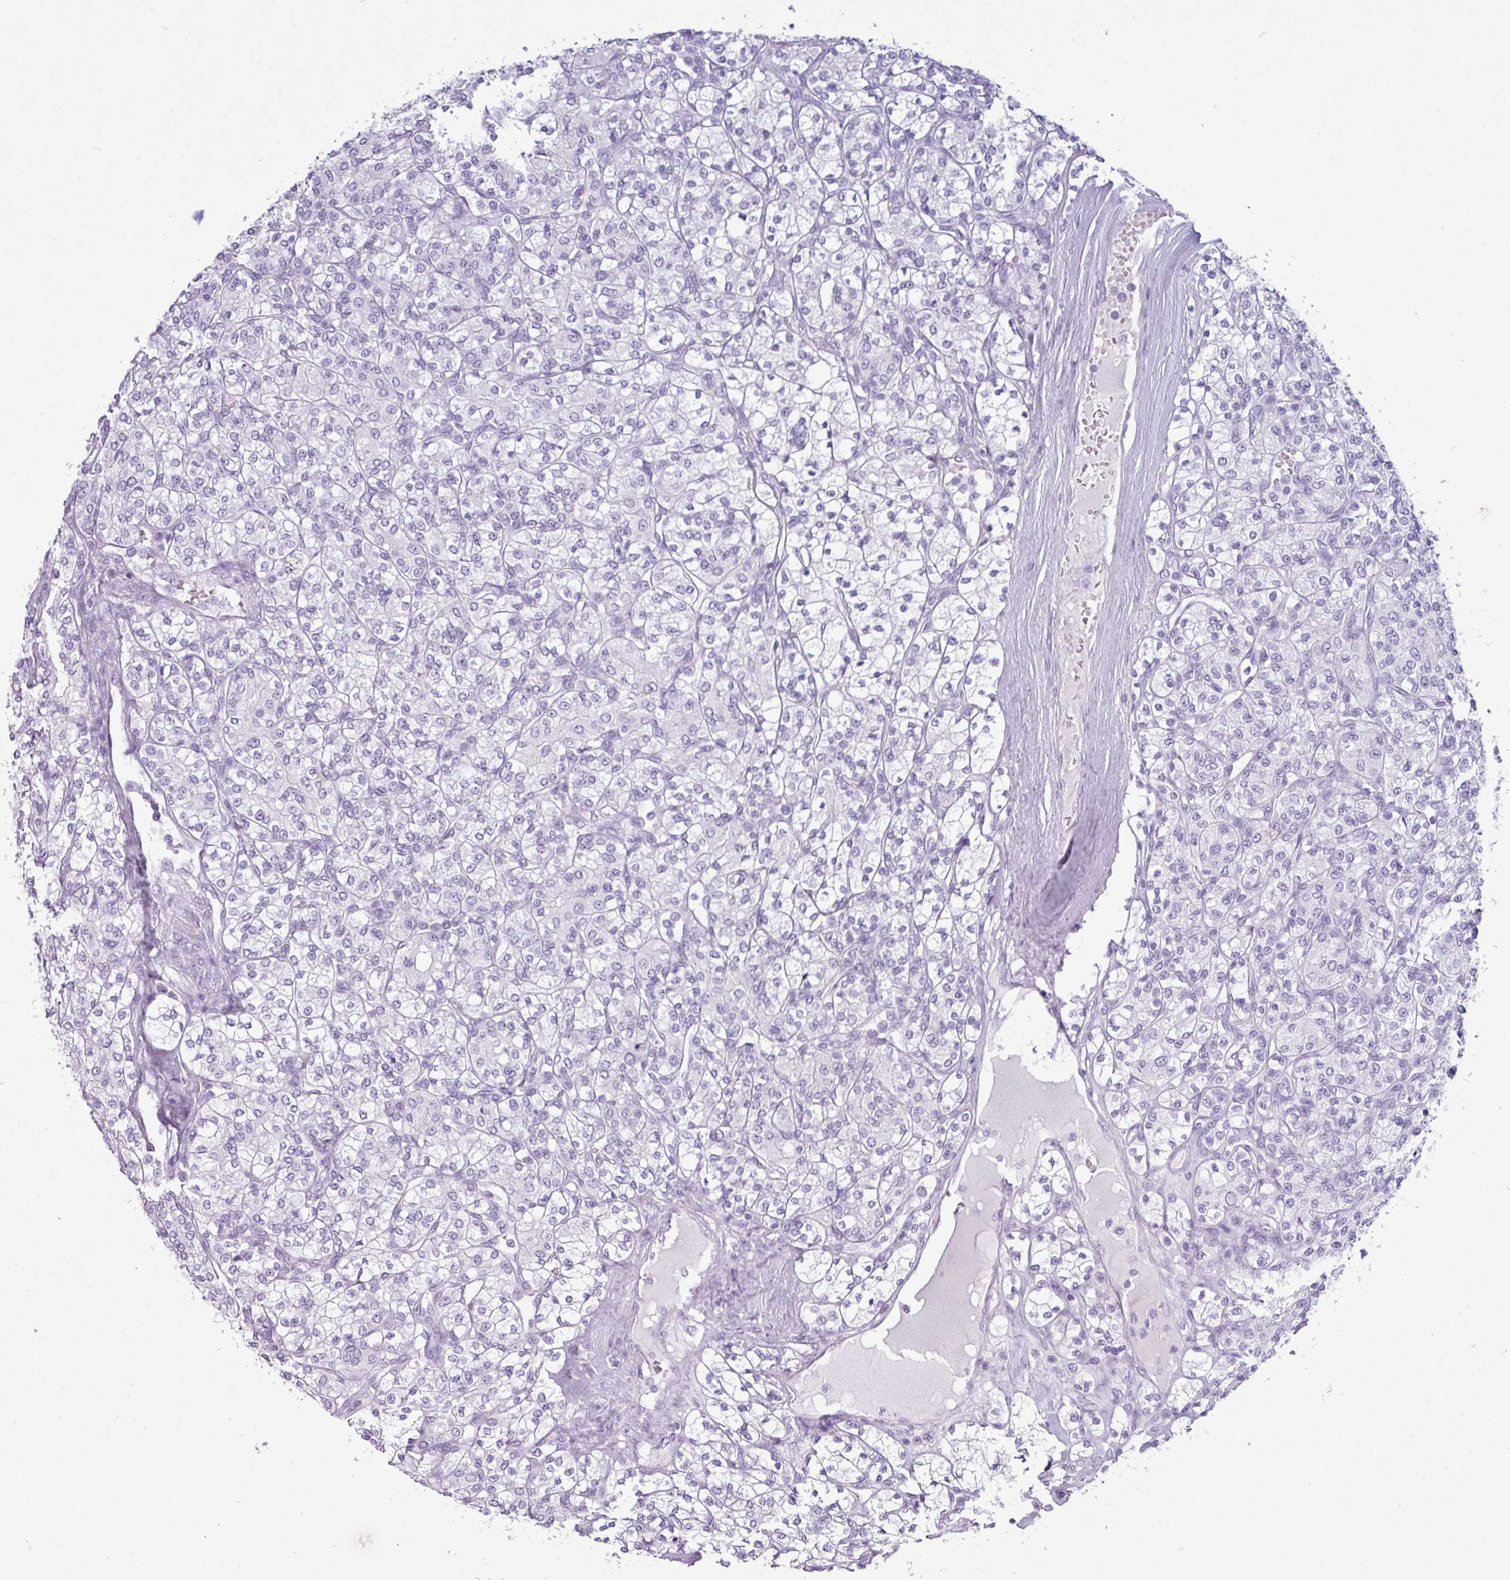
{"staining": {"intensity": "negative", "quantity": "none", "location": "none"}, "tissue": "renal cancer", "cell_type": "Tumor cells", "image_type": "cancer", "snomed": [{"axis": "morphology", "description": "Adenocarcinoma, NOS"}, {"axis": "topography", "description": "Kidney"}], "caption": "Tumor cells show no significant expression in renal cancer (adenocarcinoma).", "gene": "AMY1B", "patient": {"sex": "male", "age": 77}}